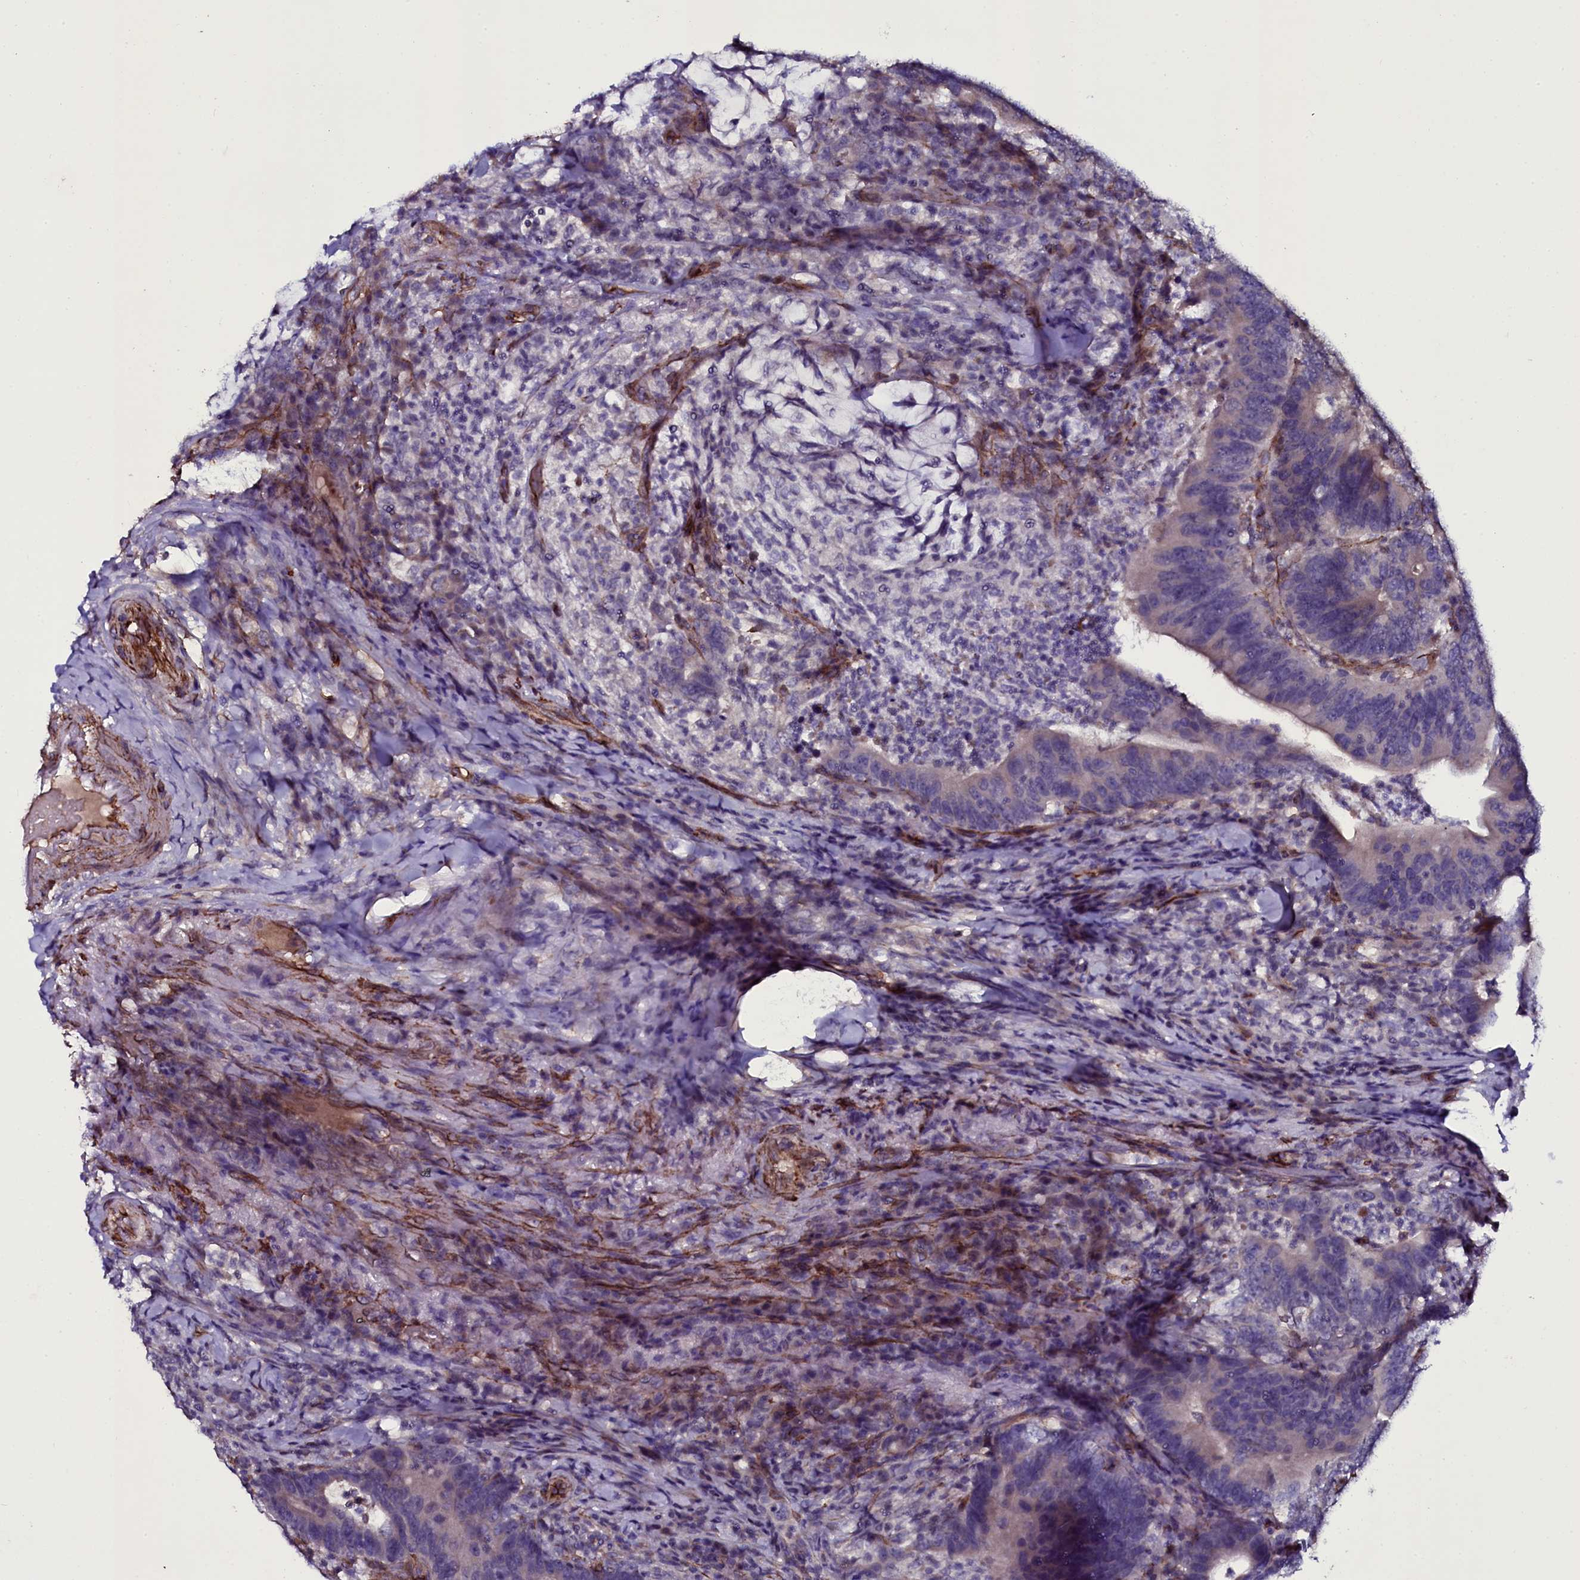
{"staining": {"intensity": "weak", "quantity": "<25%", "location": "cytoplasmic/membranous"}, "tissue": "colorectal cancer", "cell_type": "Tumor cells", "image_type": "cancer", "snomed": [{"axis": "morphology", "description": "Adenocarcinoma, NOS"}, {"axis": "topography", "description": "Colon"}], "caption": "Protein analysis of colorectal adenocarcinoma demonstrates no significant staining in tumor cells.", "gene": "MEX3C", "patient": {"sex": "female", "age": 66}}